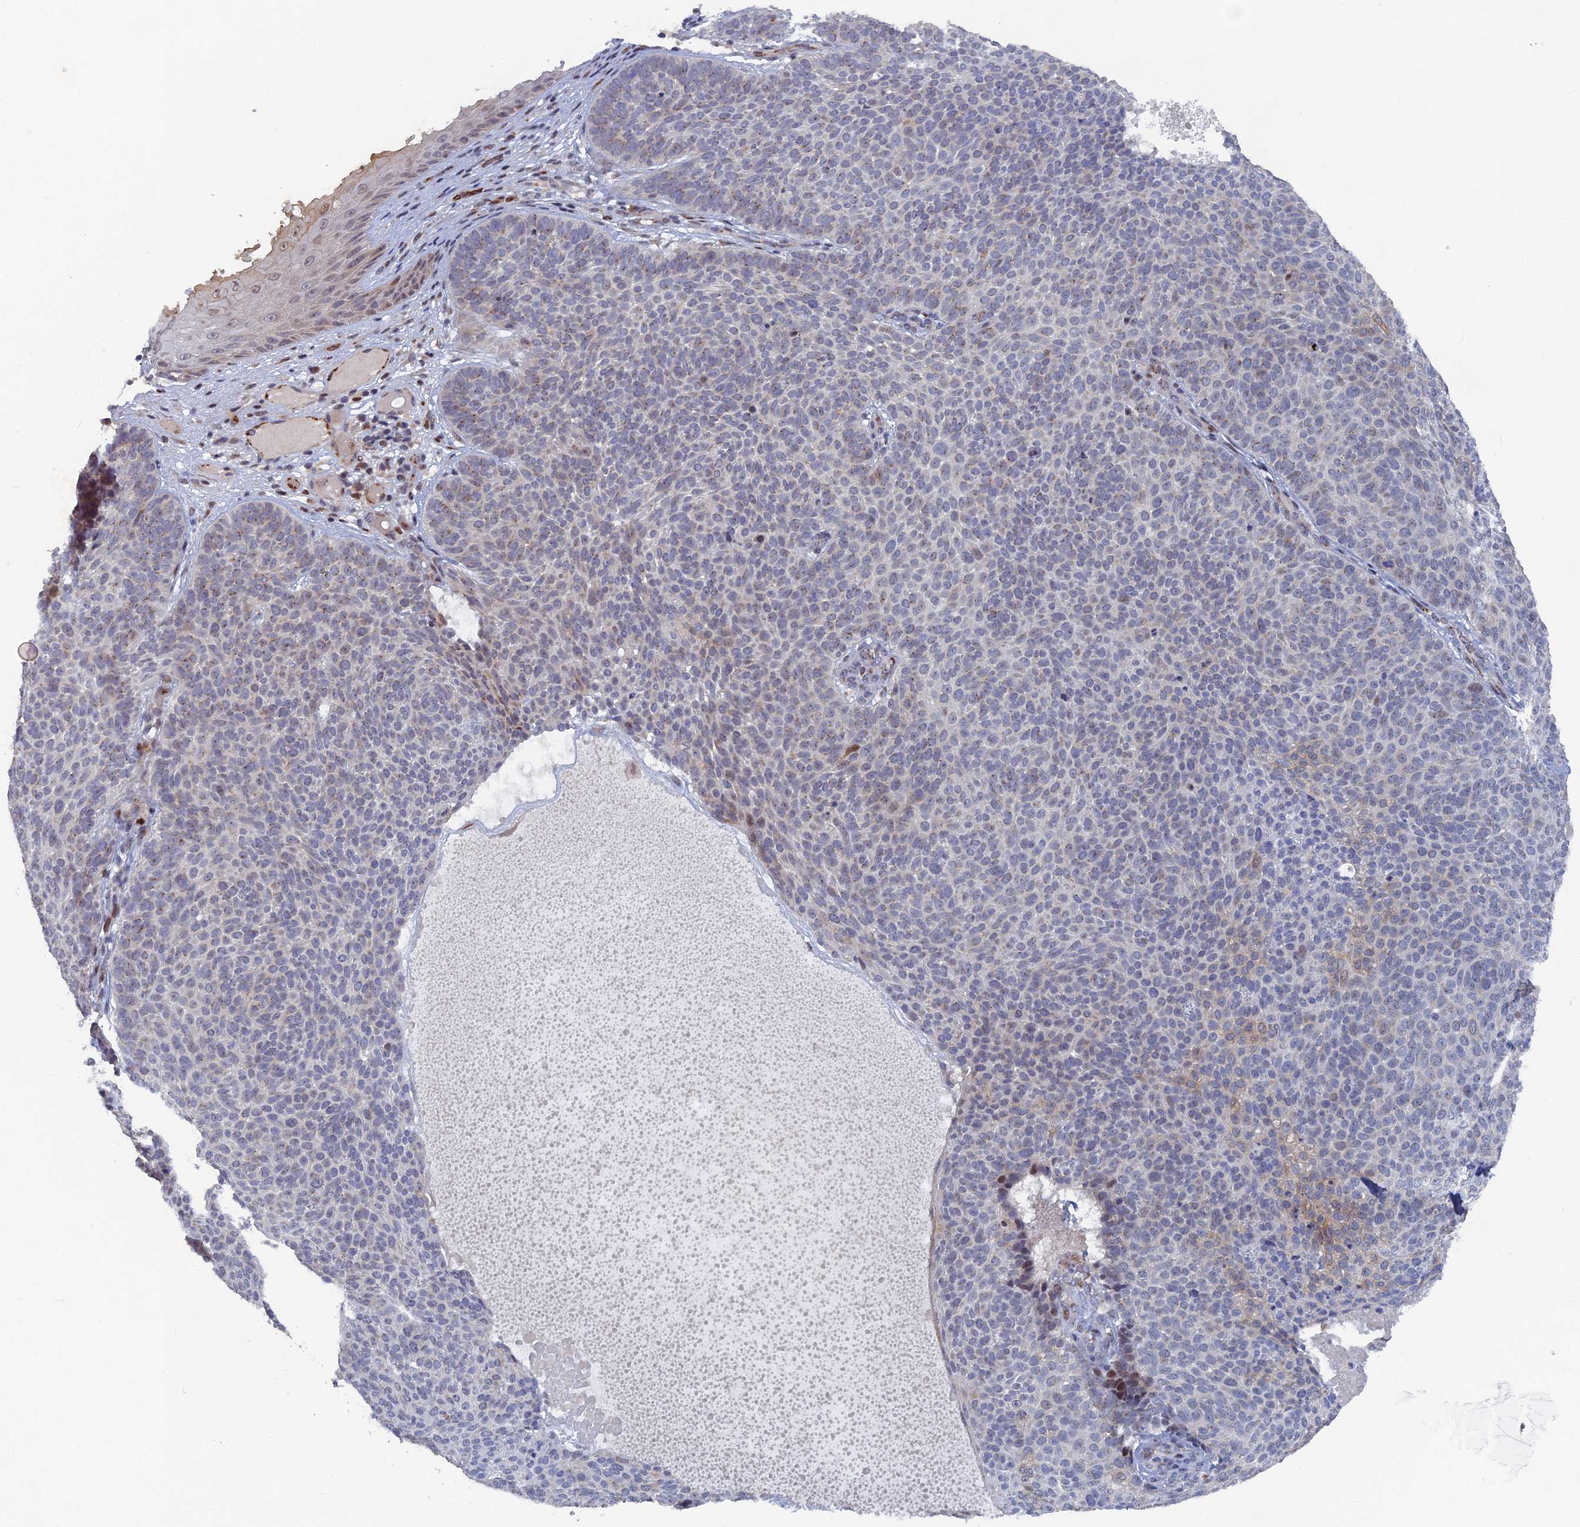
{"staining": {"intensity": "moderate", "quantity": "<25%", "location": "cytoplasmic/membranous"}, "tissue": "skin cancer", "cell_type": "Tumor cells", "image_type": "cancer", "snomed": [{"axis": "morphology", "description": "Basal cell carcinoma"}, {"axis": "topography", "description": "Skin"}], "caption": "Immunohistochemical staining of skin cancer (basal cell carcinoma) shows low levels of moderate cytoplasmic/membranous protein expression in about <25% of tumor cells.", "gene": "SH3D21", "patient": {"sex": "male", "age": 85}}